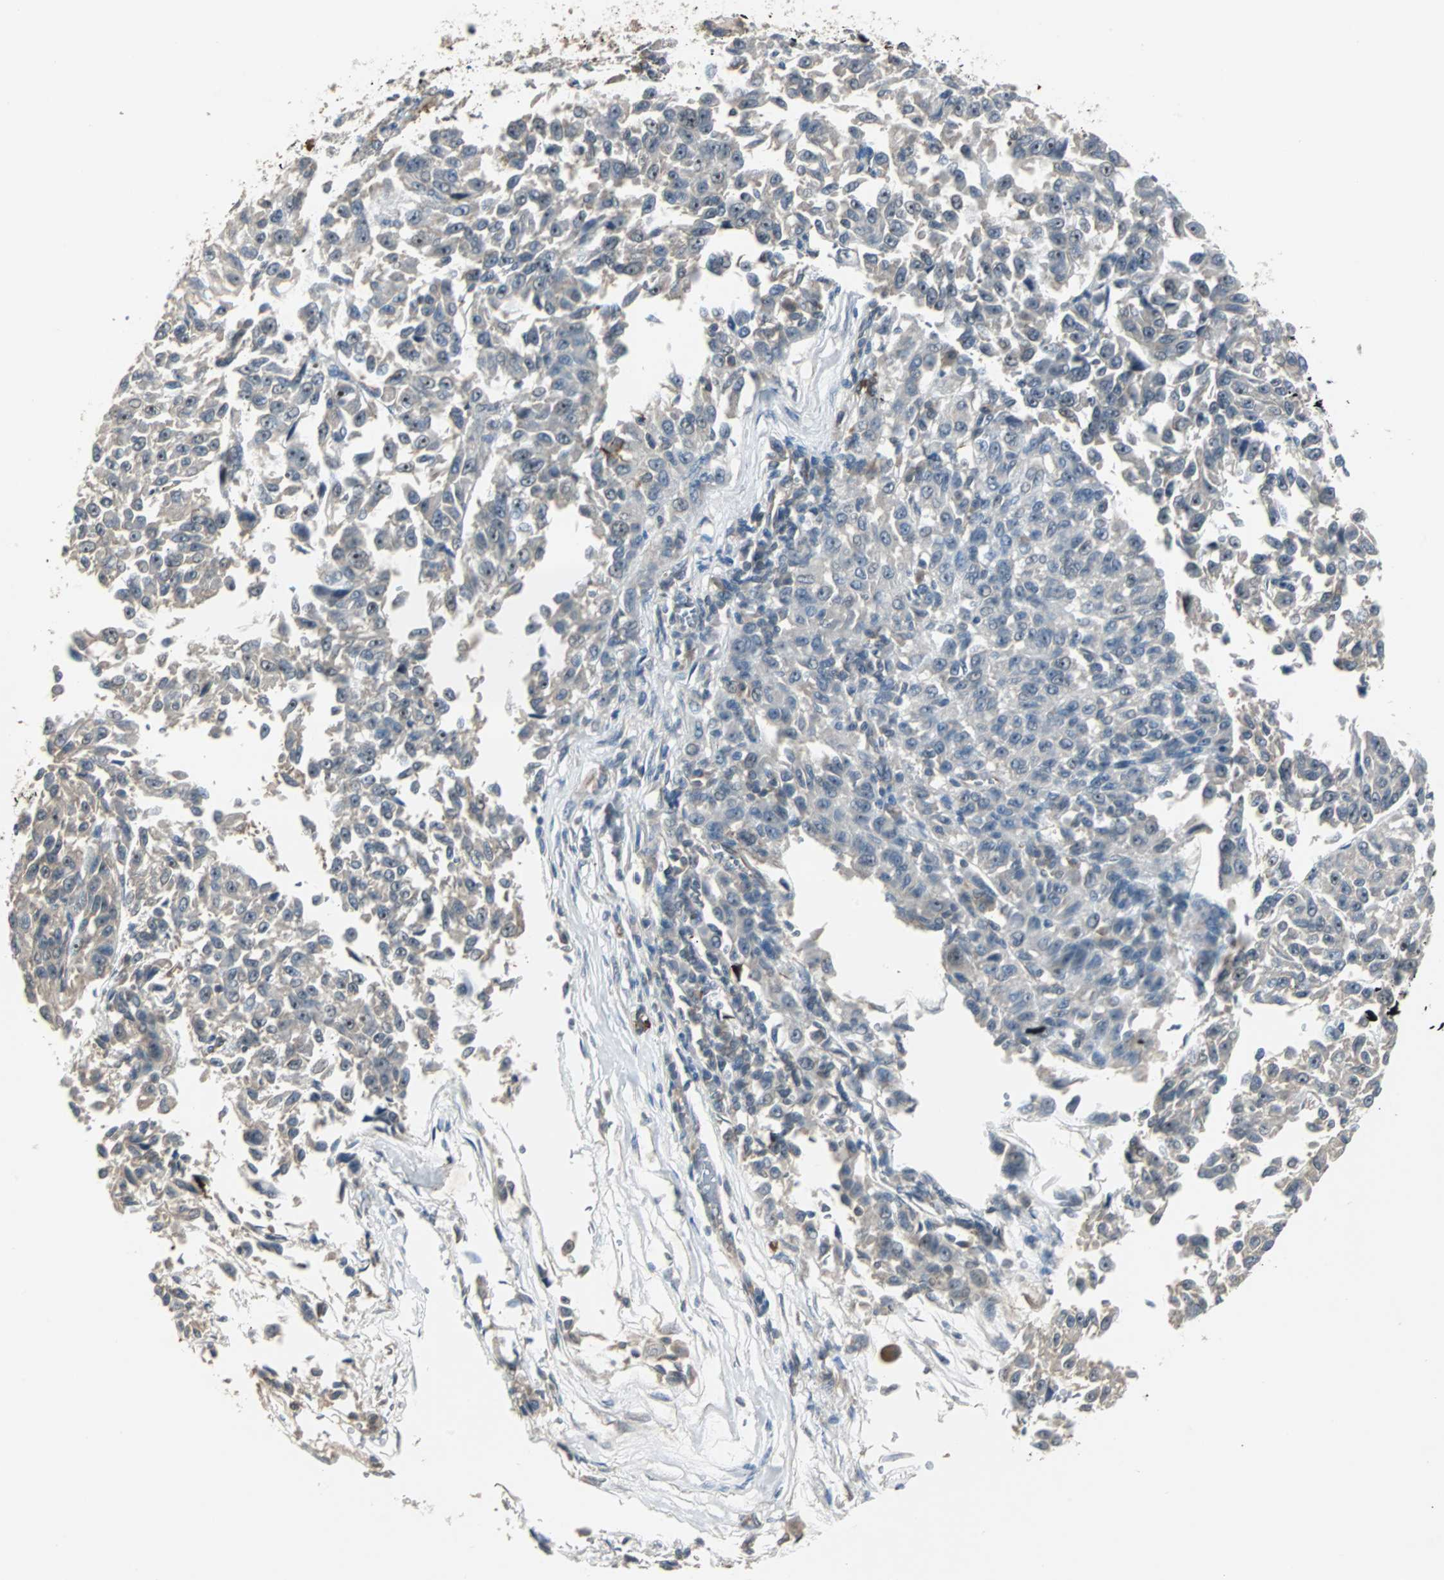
{"staining": {"intensity": "weak", "quantity": "<25%", "location": "cytoplasmic/membranous"}, "tissue": "melanoma", "cell_type": "Tumor cells", "image_type": "cancer", "snomed": [{"axis": "morphology", "description": "Malignant melanoma, Metastatic site"}, {"axis": "topography", "description": "Lung"}], "caption": "Photomicrograph shows no significant protein positivity in tumor cells of melanoma.", "gene": "CMC2", "patient": {"sex": "male", "age": 64}}